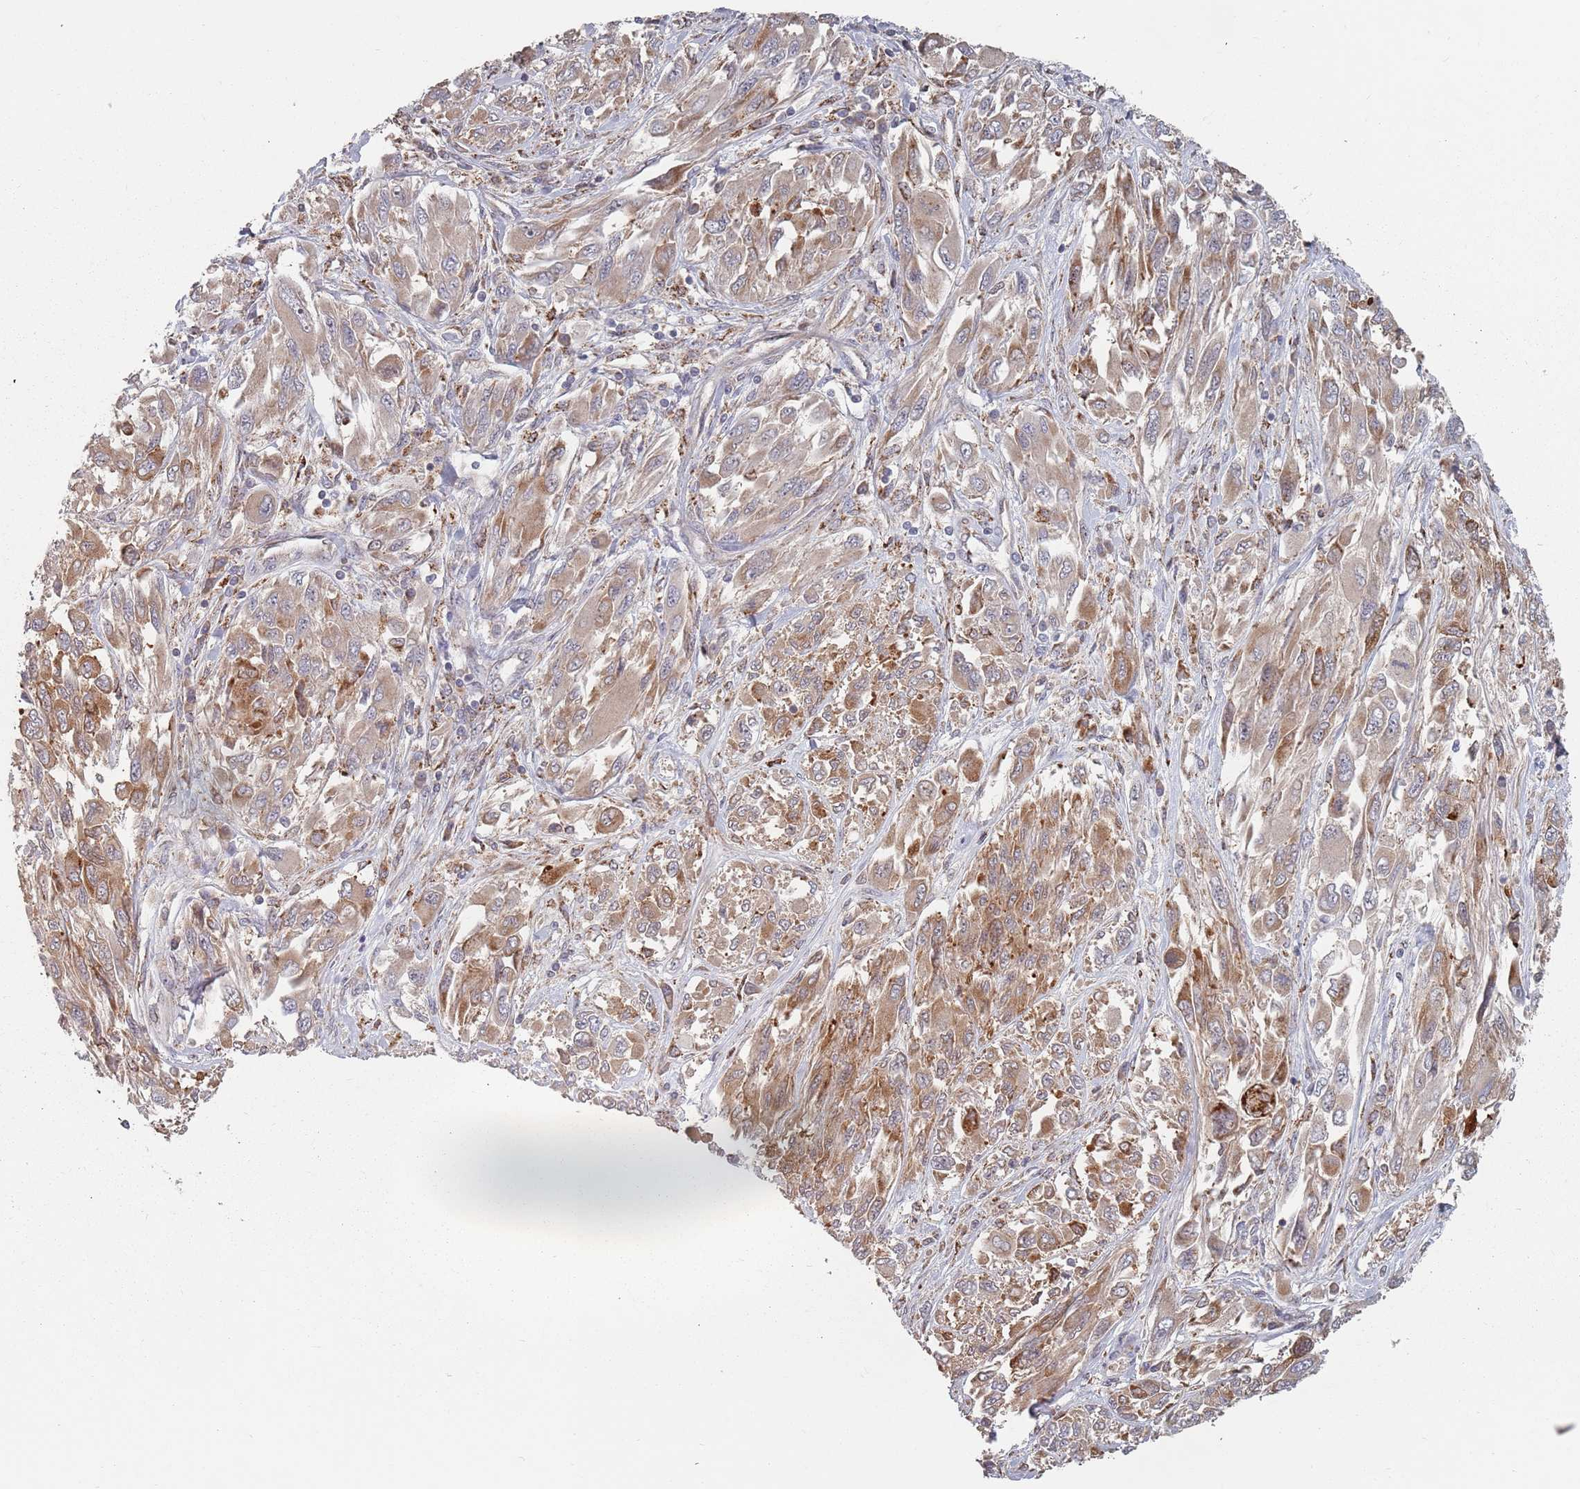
{"staining": {"intensity": "moderate", "quantity": ">75%", "location": "cytoplasmic/membranous"}, "tissue": "melanoma", "cell_type": "Tumor cells", "image_type": "cancer", "snomed": [{"axis": "morphology", "description": "Malignant melanoma, NOS"}, {"axis": "topography", "description": "Skin"}], "caption": "A medium amount of moderate cytoplasmic/membranous expression is appreciated in about >75% of tumor cells in malignant melanoma tissue.", "gene": "ADAL", "patient": {"sex": "female", "age": 91}}